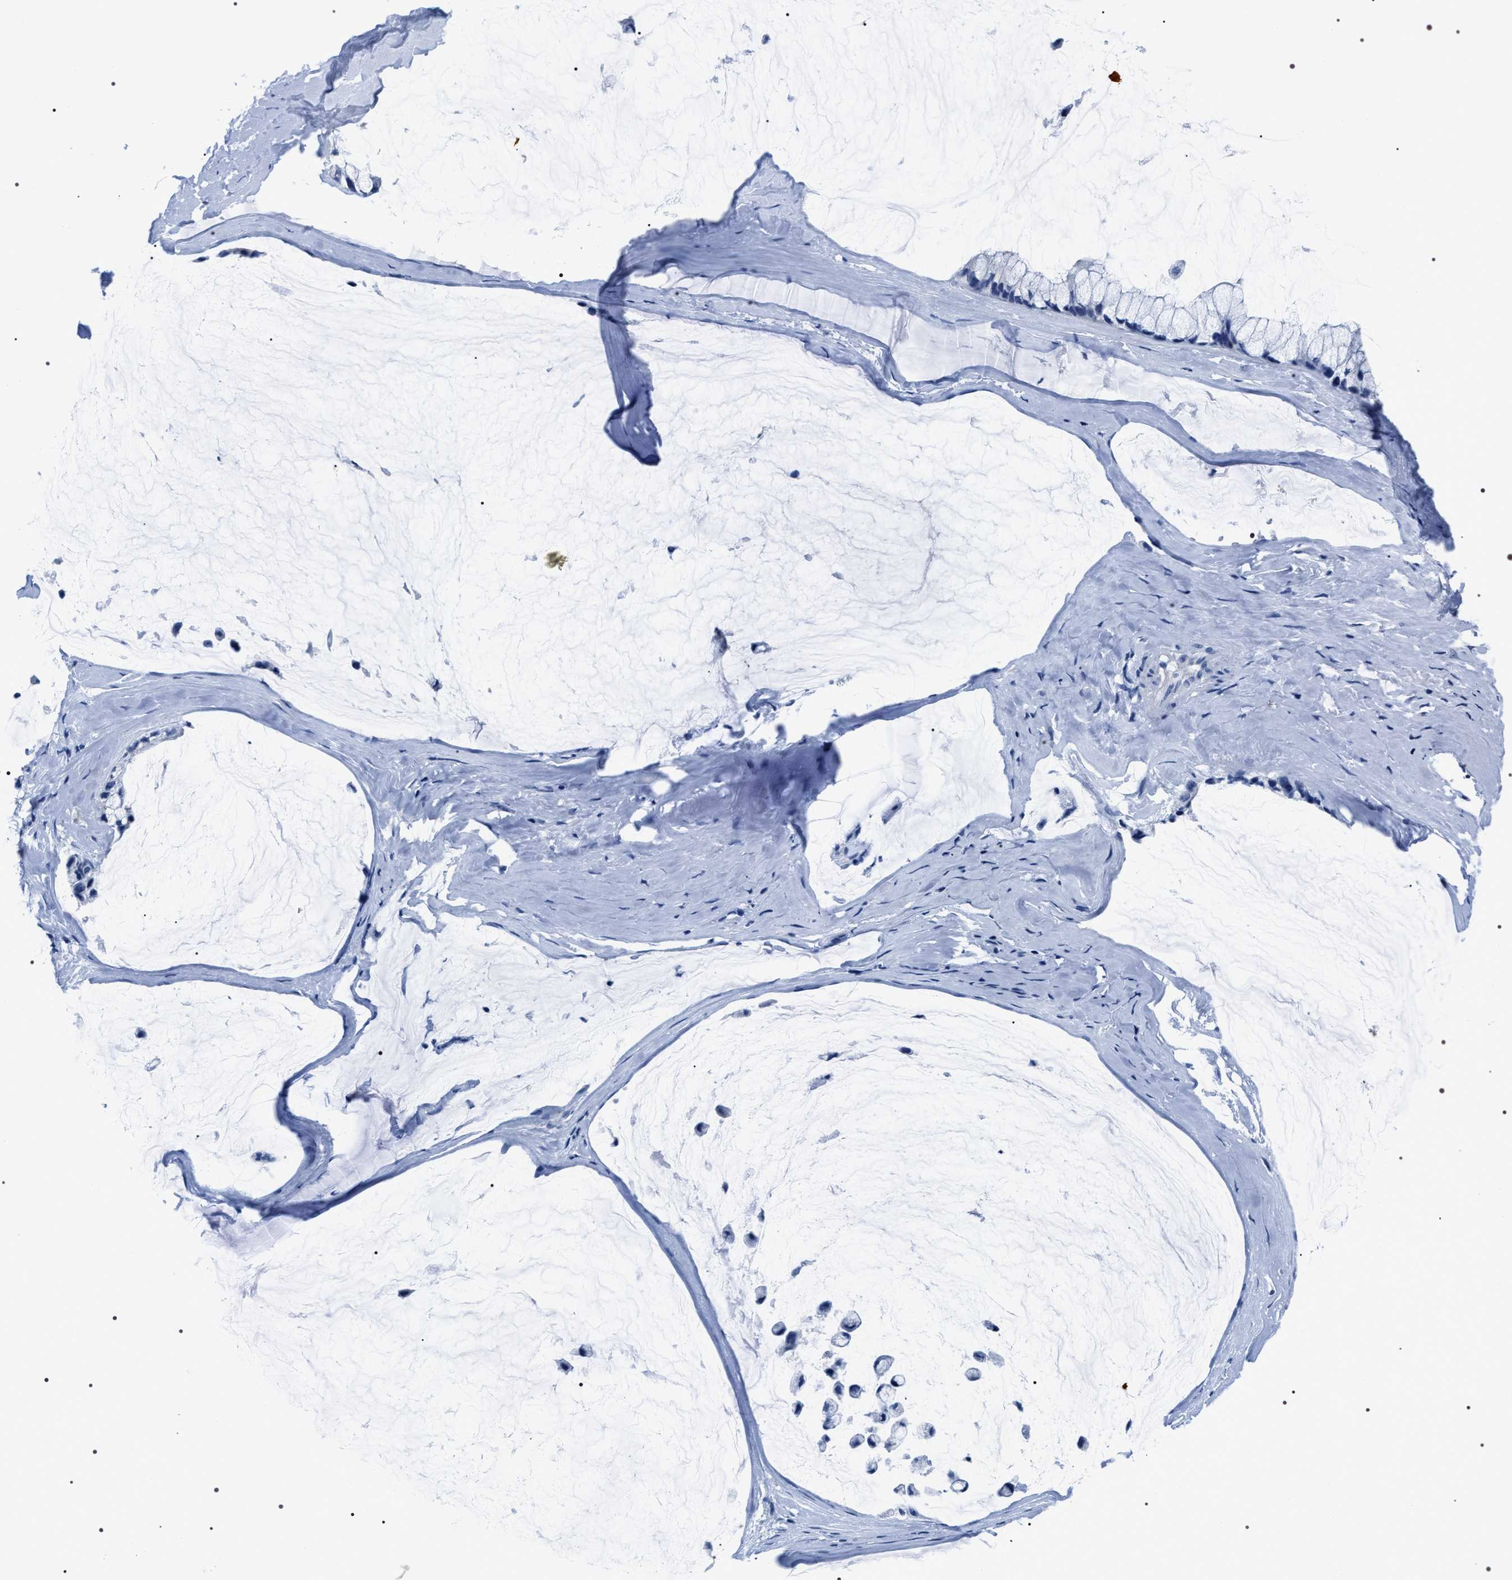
{"staining": {"intensity": "negative", "quantity": "none", "location": "none"}, "tissue": "ovarian cancer", "cell_type": "Tumor cells", "image_type": "cancer", "snomed": [{"axis": "morphology", "description": "Cystadenocarcinoma, mucinous, NOS"}, {"axis": "topography", "description": "Ovary"}], "caption": "Immunohistochemical staining of human mucinous cystadenocarcinoma (ovarian) exhibits no significant positivity in tumor cells. The staining is performed using DAB brown chromogen with nuclei counter-stained in using hematoxylin.", "gene": "ADH4", "patient": {"sex": "female", "age": 39}}